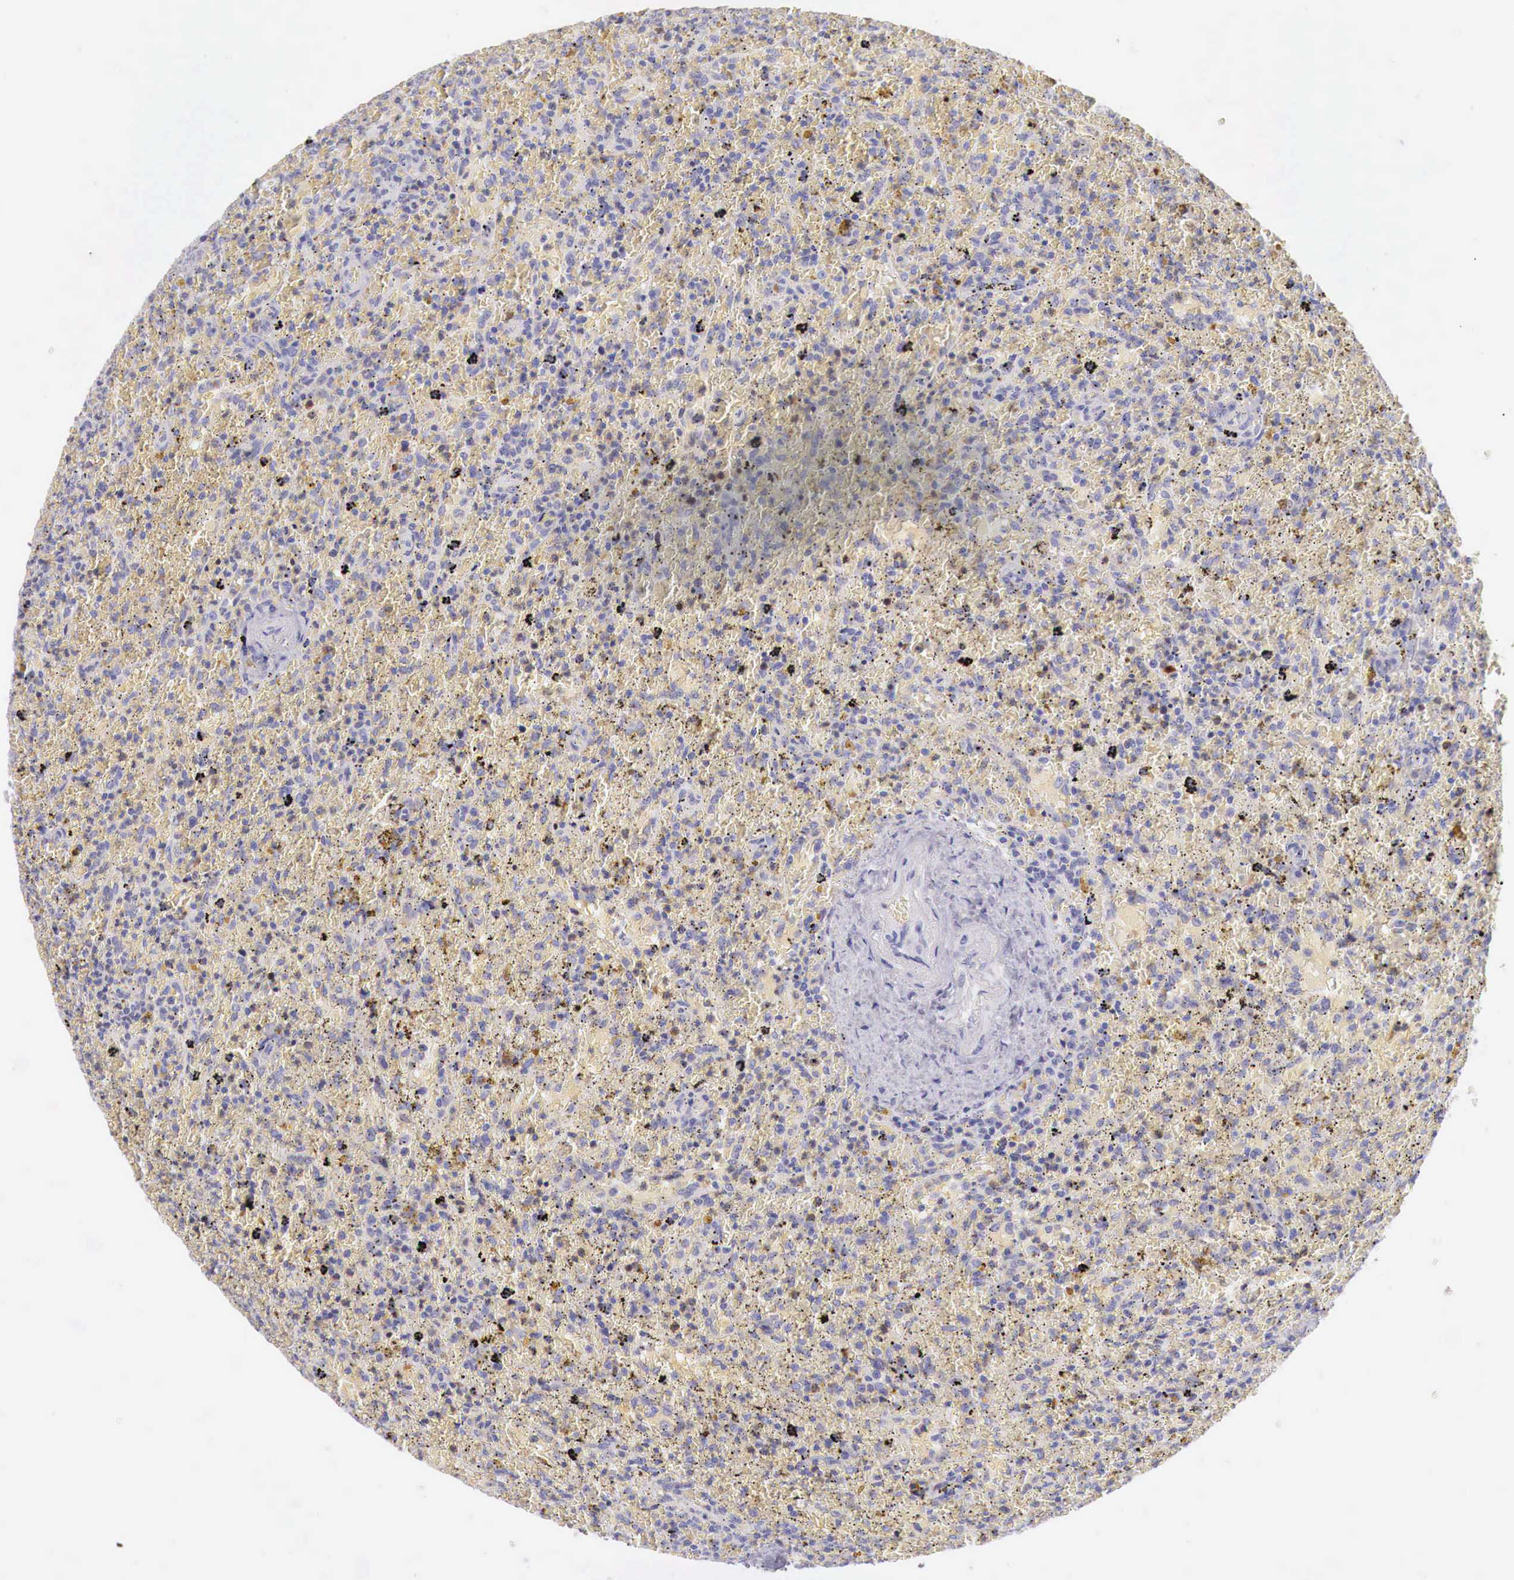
{"staining": {"intensity": "negative", "quantity": "none", "location": "none"}, "tissue": "lymphoma", "cell_type": "Tumor cells", "image_type": "cancer", "snomed": [{"axis": "morphology", "description": "Malignant lymphoma, non-Hodgkin's type, High grade"}, {"axis": "topography", "description": "Spleen"}, {"axis": "topography", "description": "Lymph node"}], "caption": "Tumor cells are negative for protein expression in human lymphoma.", "gene": "ITIH6", "patient": {"sex": "female", "age": 70}}